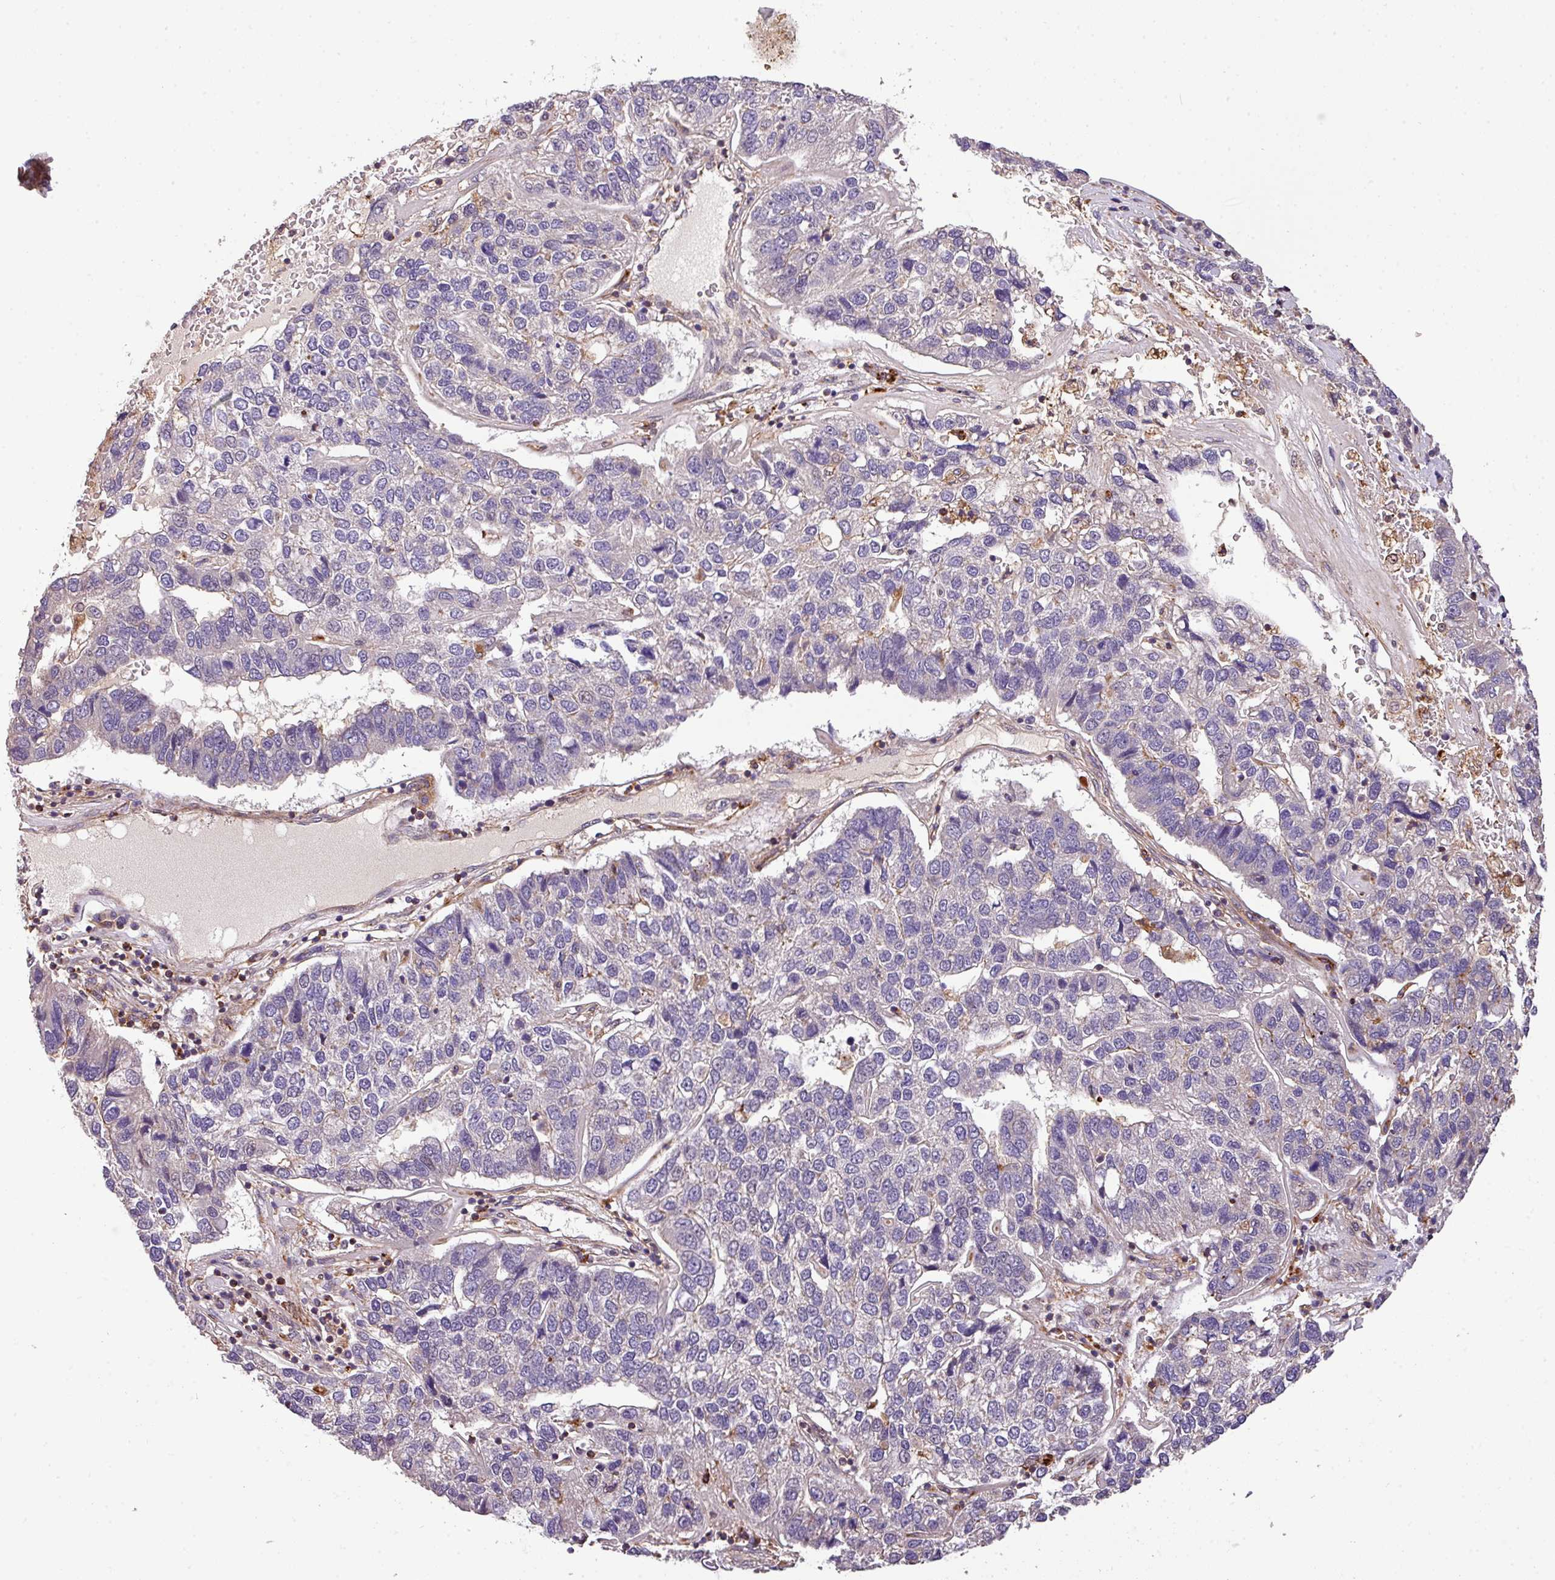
{"staining": {"intensity": "negative", "quantity": "none", "location": "none"}, "tissue": "pancreatic cancer", "cell_type": "Tumor cells", "image_type": "cancer", "snomed": [{"axis": "morphology", "description": "Adenocarcinoma, NOS"}, {"axis": "topography", "description": "Pancreas"}], "caption": "High magnification brightfield microscopy of pancreatic cancer stained with DAB (3,3'-diaminobenzidine) (brown) and counterstained with hematoxylin (blue): tumor cells show no significant expression.", "gene": "CASS4", "patient": {"sex": "female", "age": 61}}